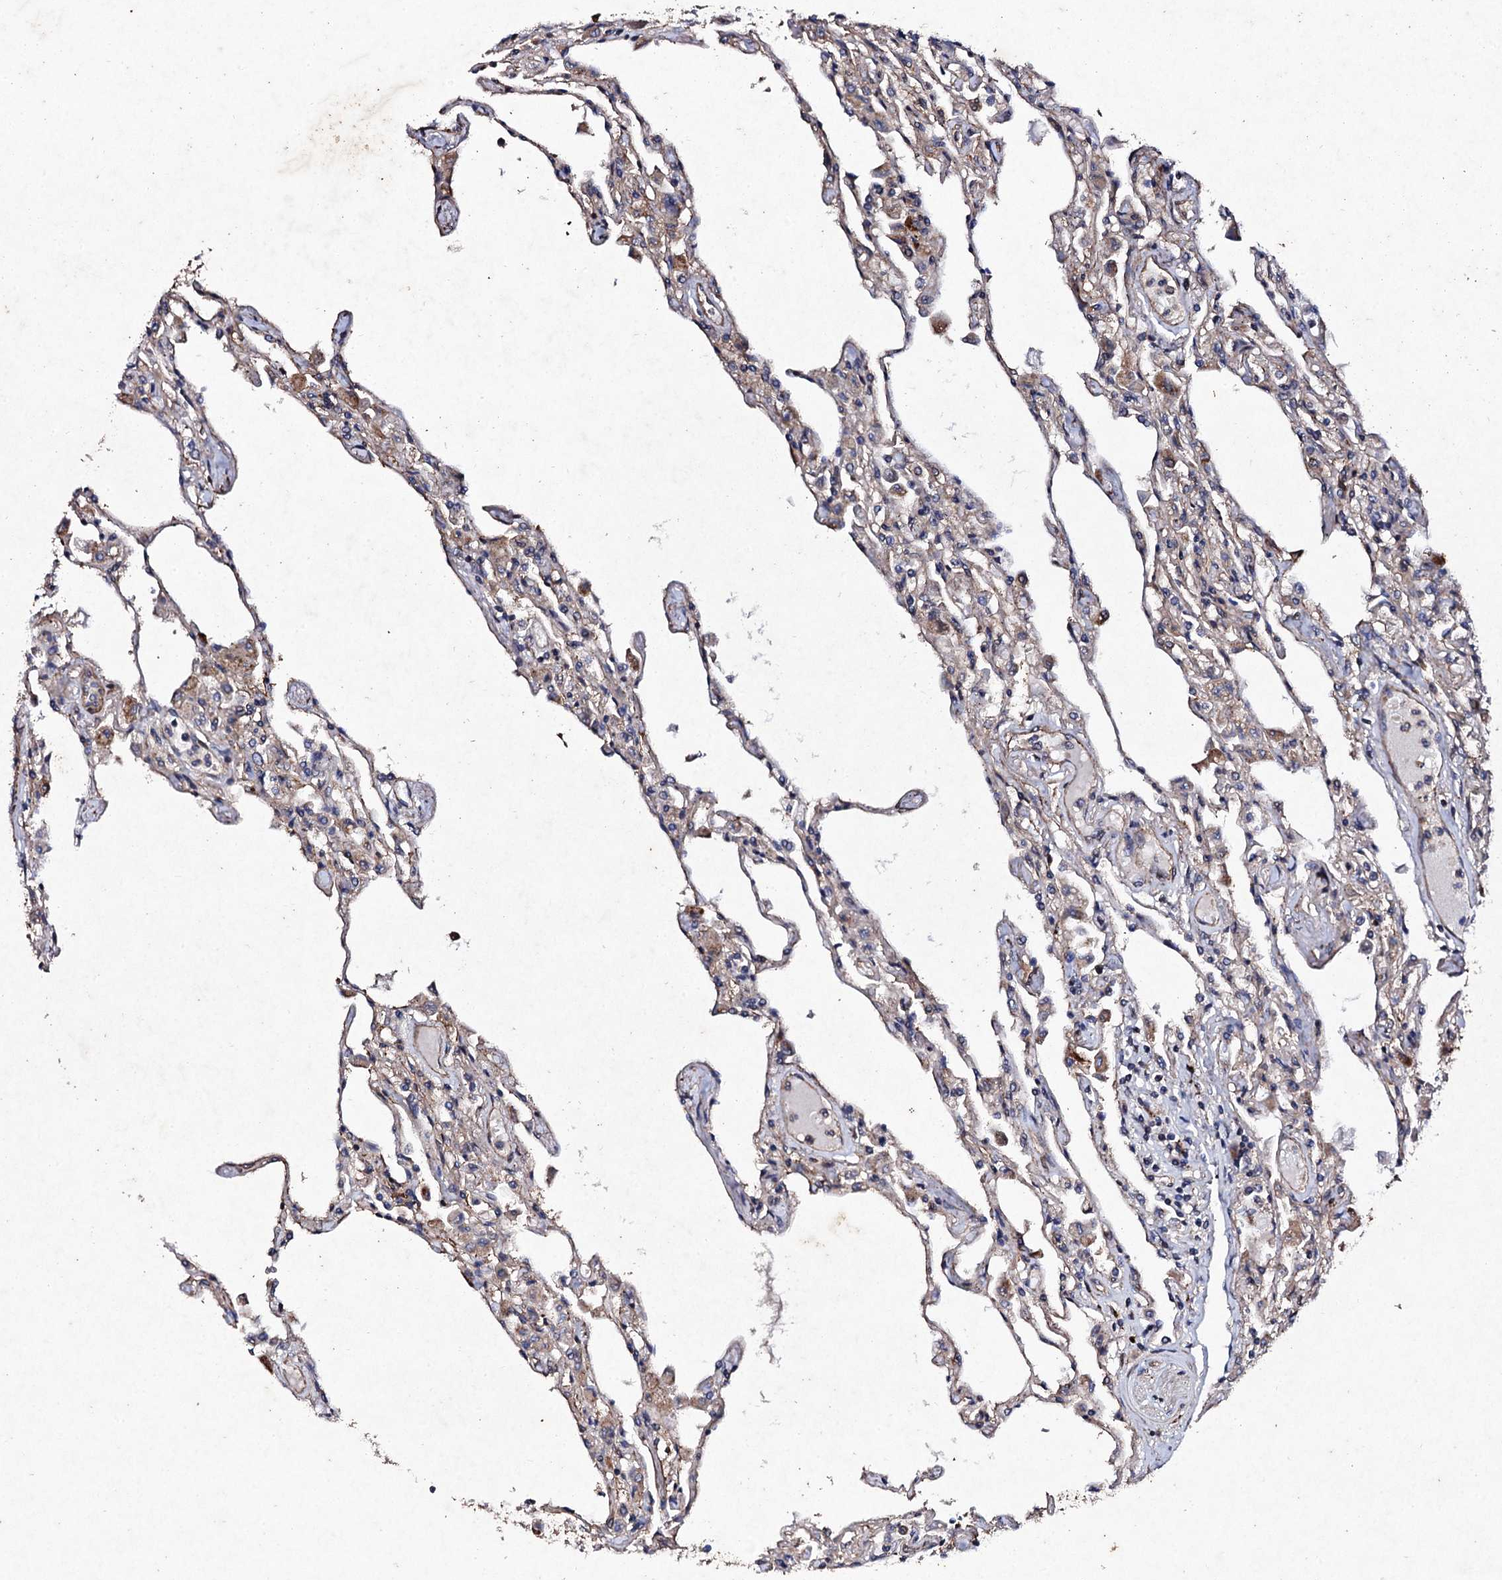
{"staining": {"intensity": "weak", "quantity": "<25%", "location": "cytoplasmic/membranous"}, "tissue": "lung", "cell_type": "Alveolar cells", "image_type": "normal", "snomed": [{"axis": "morphology", "description": "Normal tissue, NOS"}, {"axis": "topography", "description": "Bronchus"}, {"axis": "topography", "description": "Lung"}], "caption": "Immunohistochemical staining of unremarkable lung exhibits no significant expression in alveolar cells.", "gene": "MOCOS", "patient": {"sex": "female", "age": 49}}